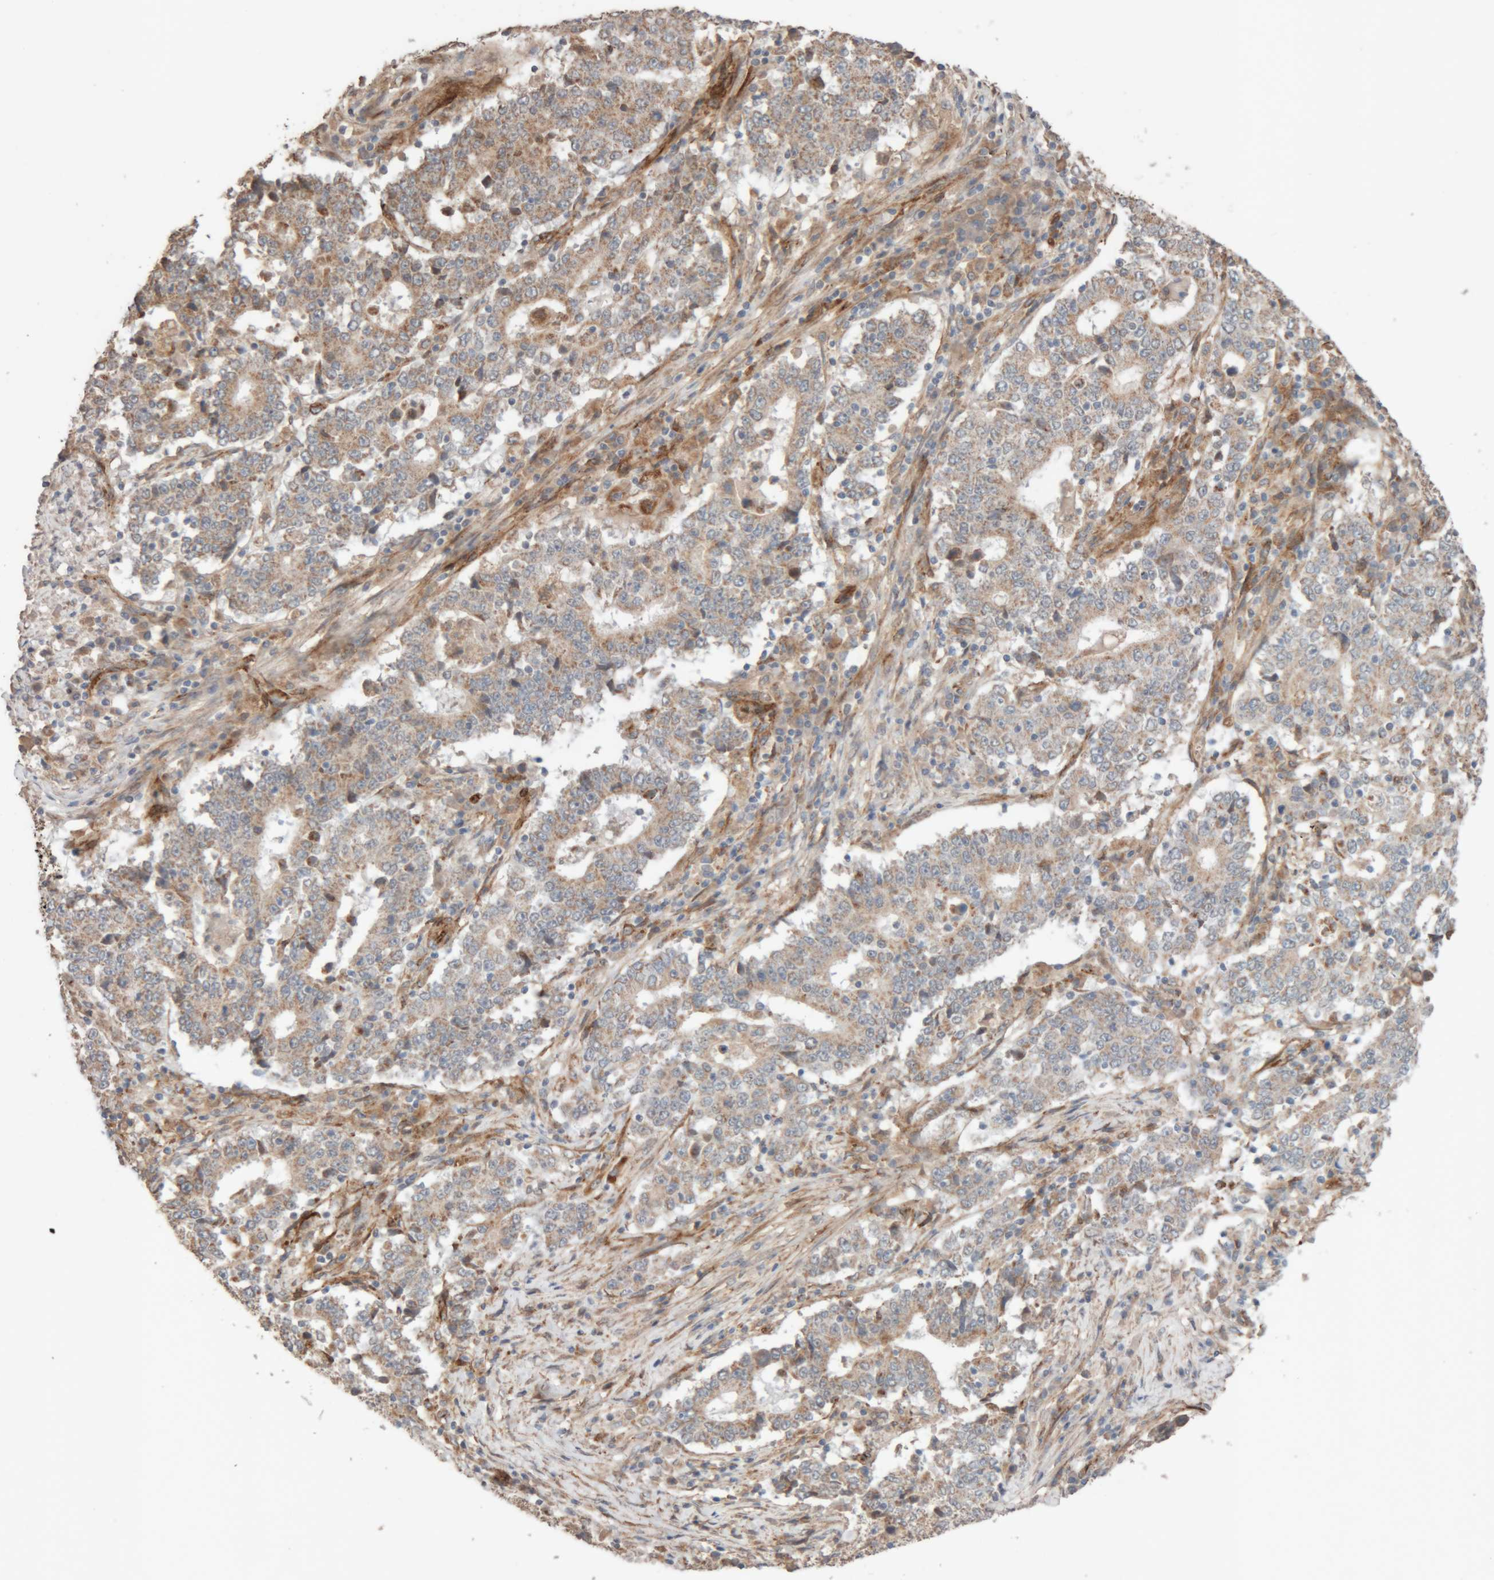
{"staining": {"intensity": "weak", "quantity": ">75%", "location": "cytoplasmic/membranous"}, "tissue": "stomach cancer", "cell_type": "Tumor cells", "image_type": "cancer", "snomed": [{"axis": "morphology", "description": "Adenocarcinoma, NOS"}, {"axis": "topography", "description": "Stomach"}], "caption": "IHC (DAB) staining of stomach cancer (adenocarcinoma) reveals weak cytoplasmic/membranous protein staining in approximately >75% of tumor cells. The protein of interest is shown in brown color, while the nuclei are stained blue.", "gene": "RAB32", "patient": {"sex": "male", "age": 59}}